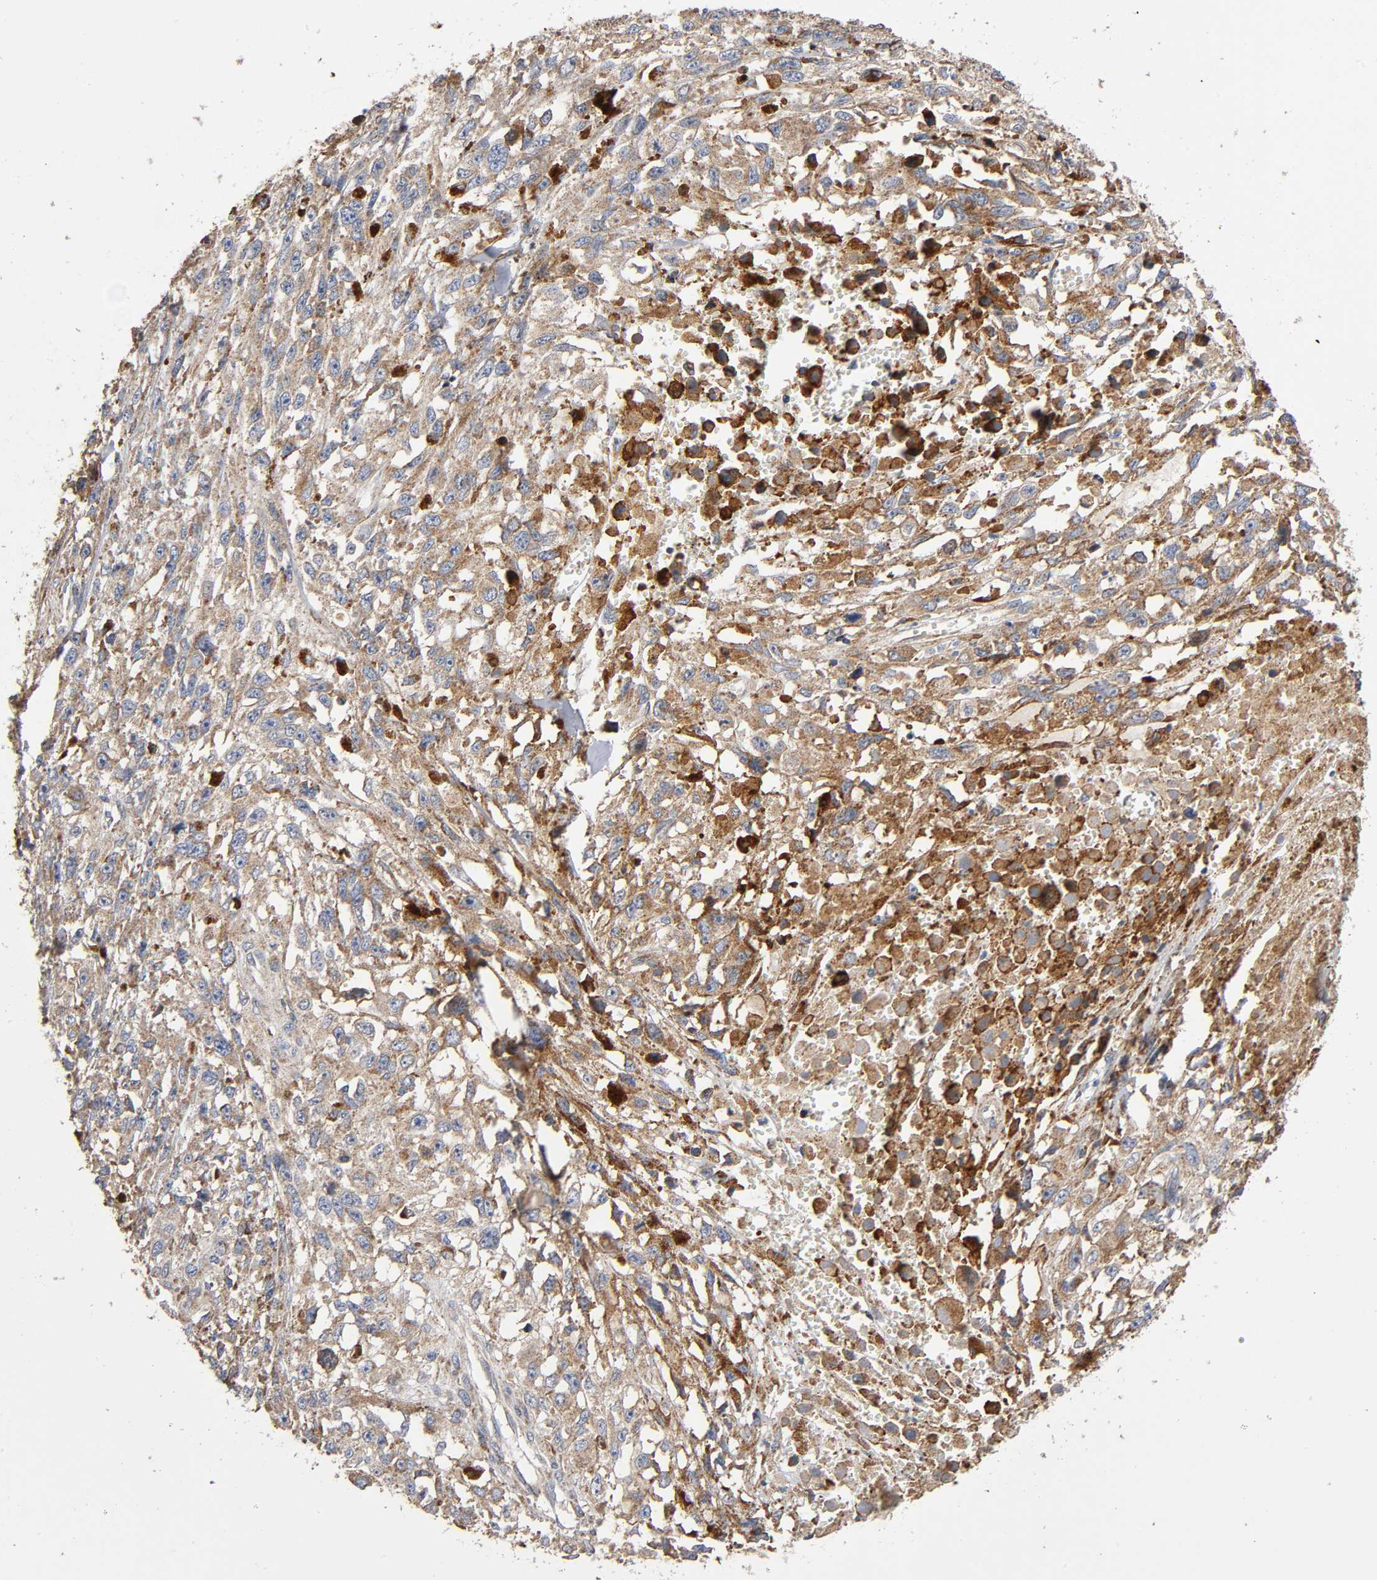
{"staining": {"intensity": "moderate", "quantity": "25%-75%", "location": "cytoplasmic/membranous"}, "tissue": "melanoma", "cell_type": "Tumor cells", "image_type": "cancer", "snomed": [{"axis": "morphology", "description": "Malignant melanoma, Metastatic site"}, {"axis": "topography", "description": "Lymph node"}], "caption": "Melanoma stained with a protein marker shows moderate staining in tumor cells.", "gene": "MAP3K1", "patient": {"sex": "male", "age": 59}}